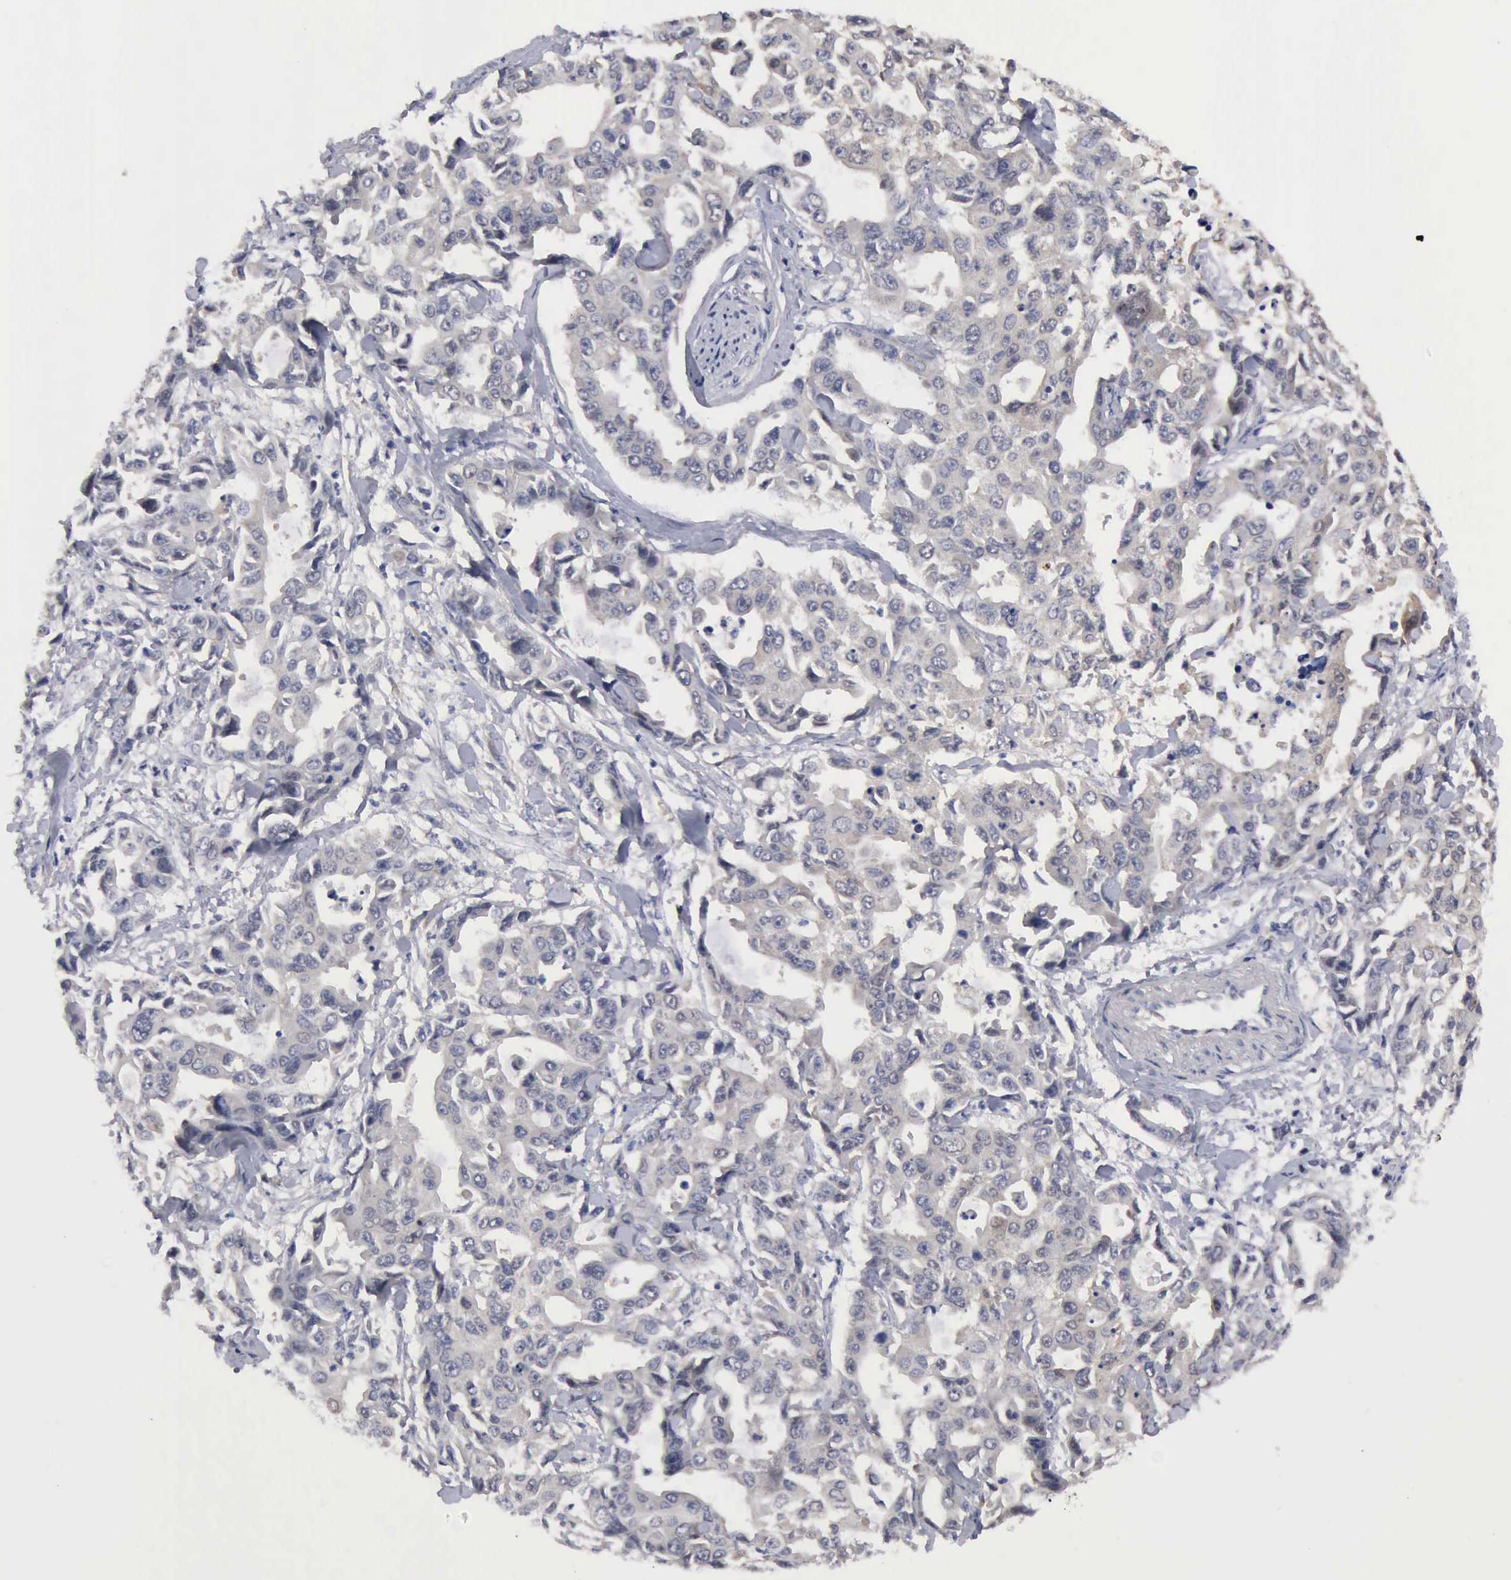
{"staining": {"intensity": "negative", "quantity": "none", "location": "none"}, "tissue": "lung cancer", "cell_type": "Tumor cells", "image_type": "cancer", "snomed": [{"axis": "morphology", "description": "Adenocarcinoma, NOS"}, {"axis": "topography", "description": "Lung"}], "caption": "Tumor cells show no significant protein positivity in lung adenocarcinoma.", "gene": "PTGR2", "patient": {"sex": "male", "age": 64}}